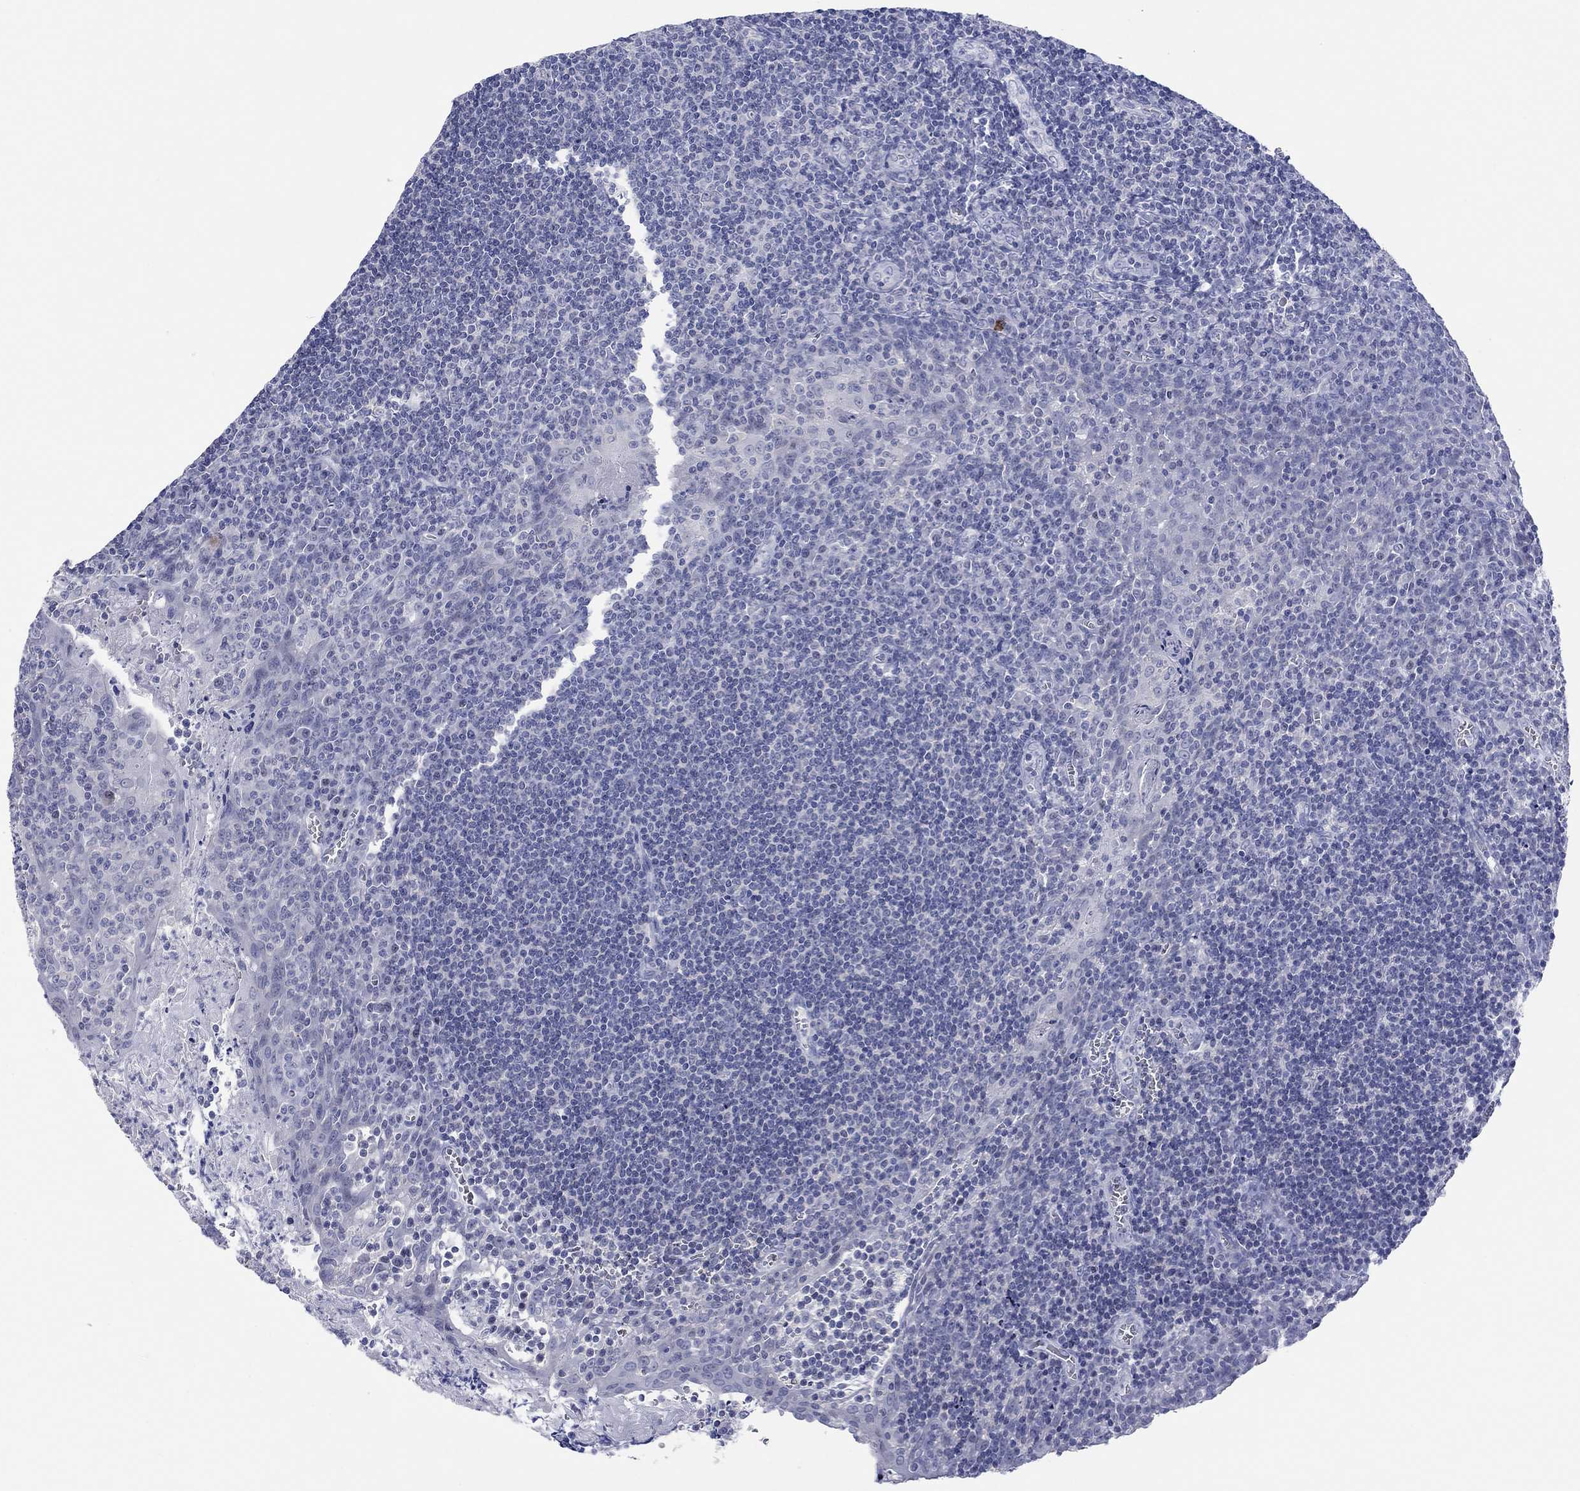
{"staining": {"intensity": "negative", "quantity": "none", "location": "none"}, "tissue": "tonsil", "cell_type": "Germinal center cells", "image_type": "normal", "snomed": [{"axis": "morphology", "description": "Normal tissue, NOS"}, {"axis": "morphology", "description": "Inflammation, NOS"}, {"axis": "topography", "description": "Tonsil"}], "caption": "High power microscopy photomicrograph of an IHC photomicrograph of unremarkable tonsil, revealing no significant staining in germinal center cells.", "gene": "MAGEB6", "patient": {"sex": "female", "age": 31}}